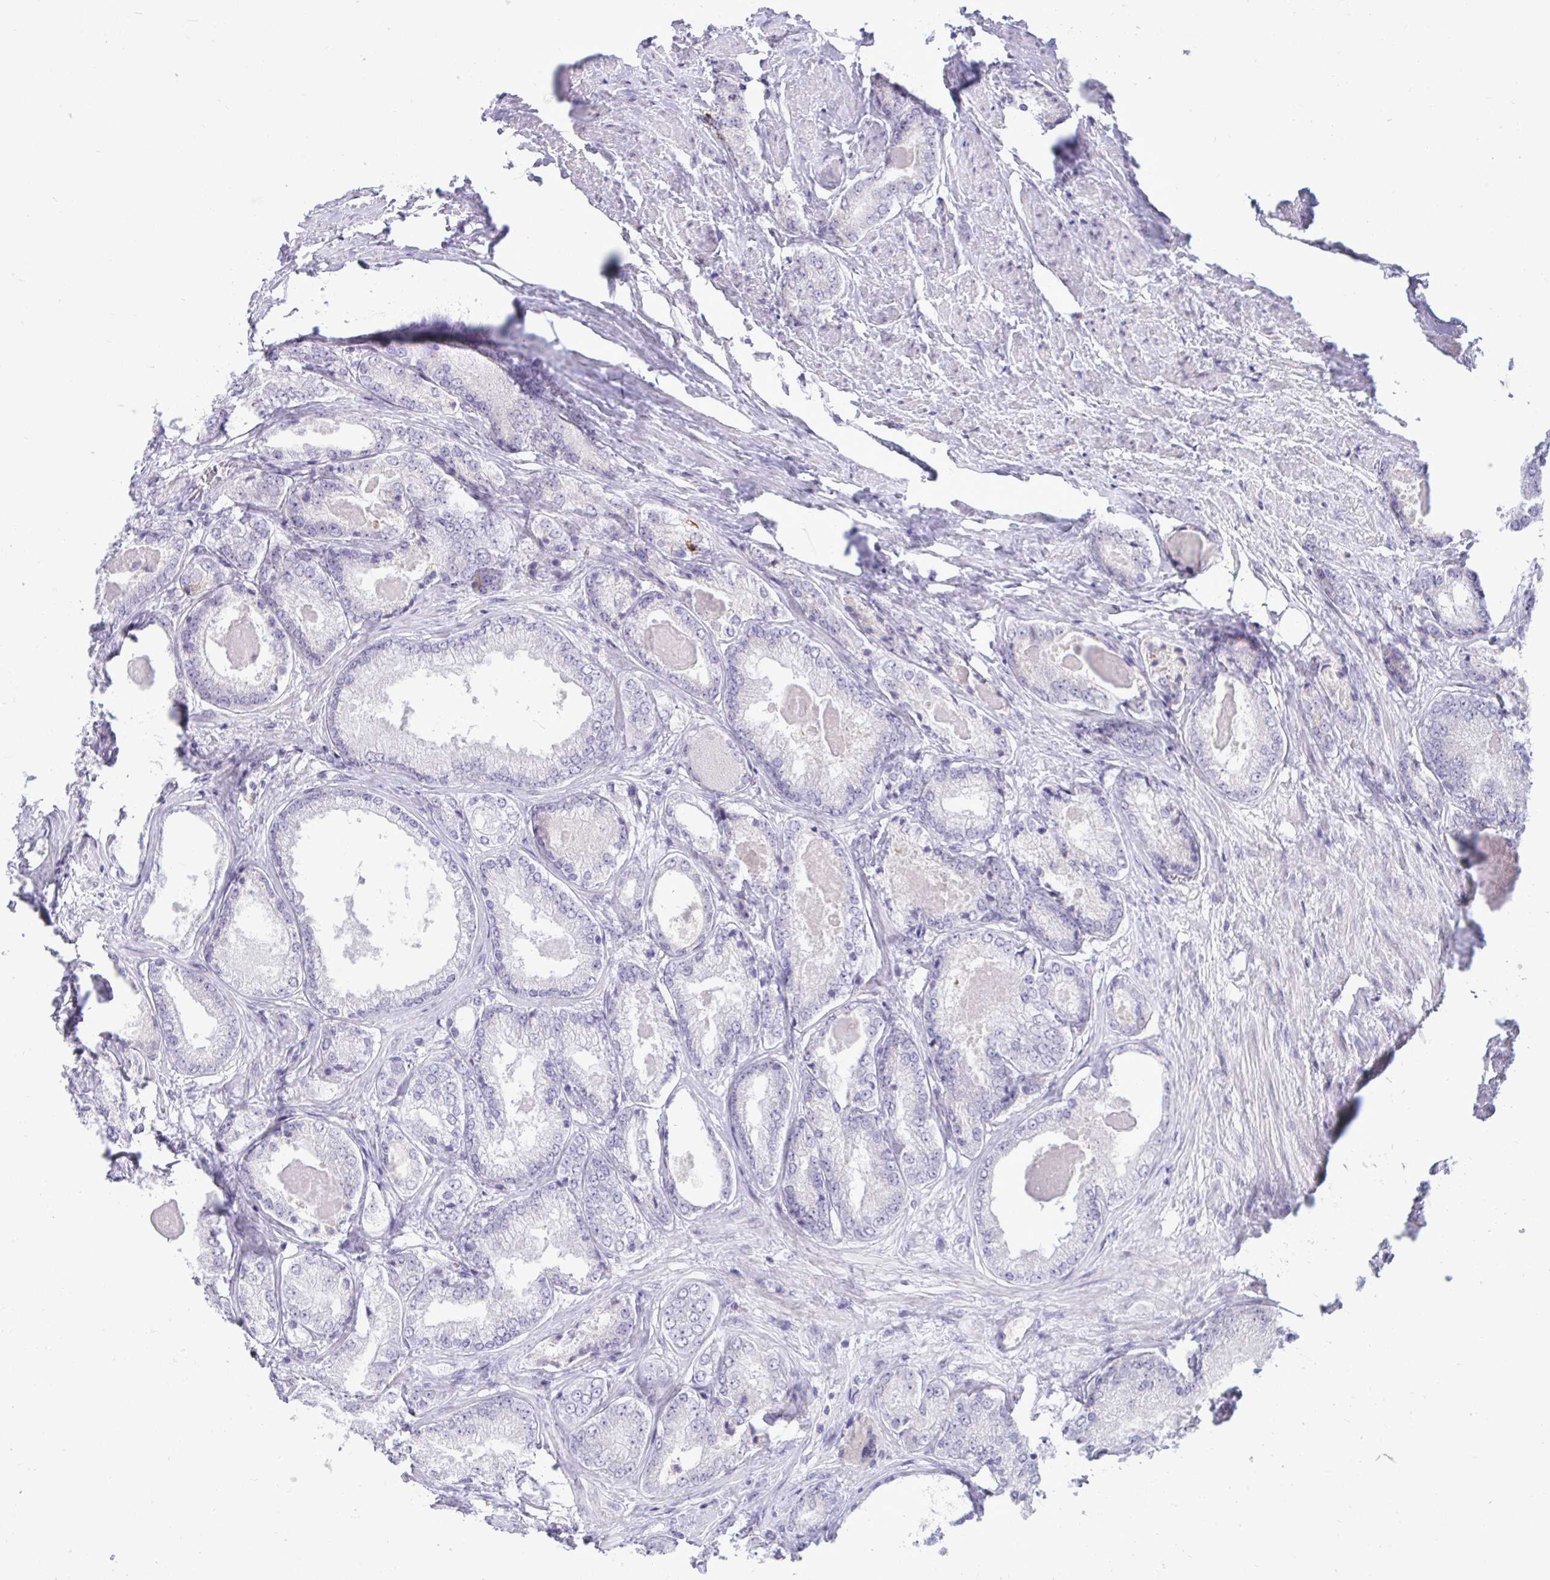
{"staining": {"intensity": "negative", "quantity": "none", "location": "none"}, "tissue": "prostate cancer", "cell_type": "Tumor cells", "image_type": "cancer", "snomed": [{"axis": "morphology", "description": "Adenocarcinoma, NOS"}, {"axis": "morphology", "description": "Adenocarcinoma, Low grade"}, {"axis": "topography", "description": "Prostate"}], "caption": "This histopathology image is of low-grade adenocarcinoma (prostate) stained with IHC to label a protein in brown with the nuclei are counter-stained blue. There is no positivity in tumor cells. The staining was performed using DAB (3,3'-diaminobenzidine) to visualize the protein expression in brown, while the nuclei were stained in blue with hematoxylin (Magnification: 20x).", "gene": "EPOP", "patient": {"sex": "male", "age": 68}}